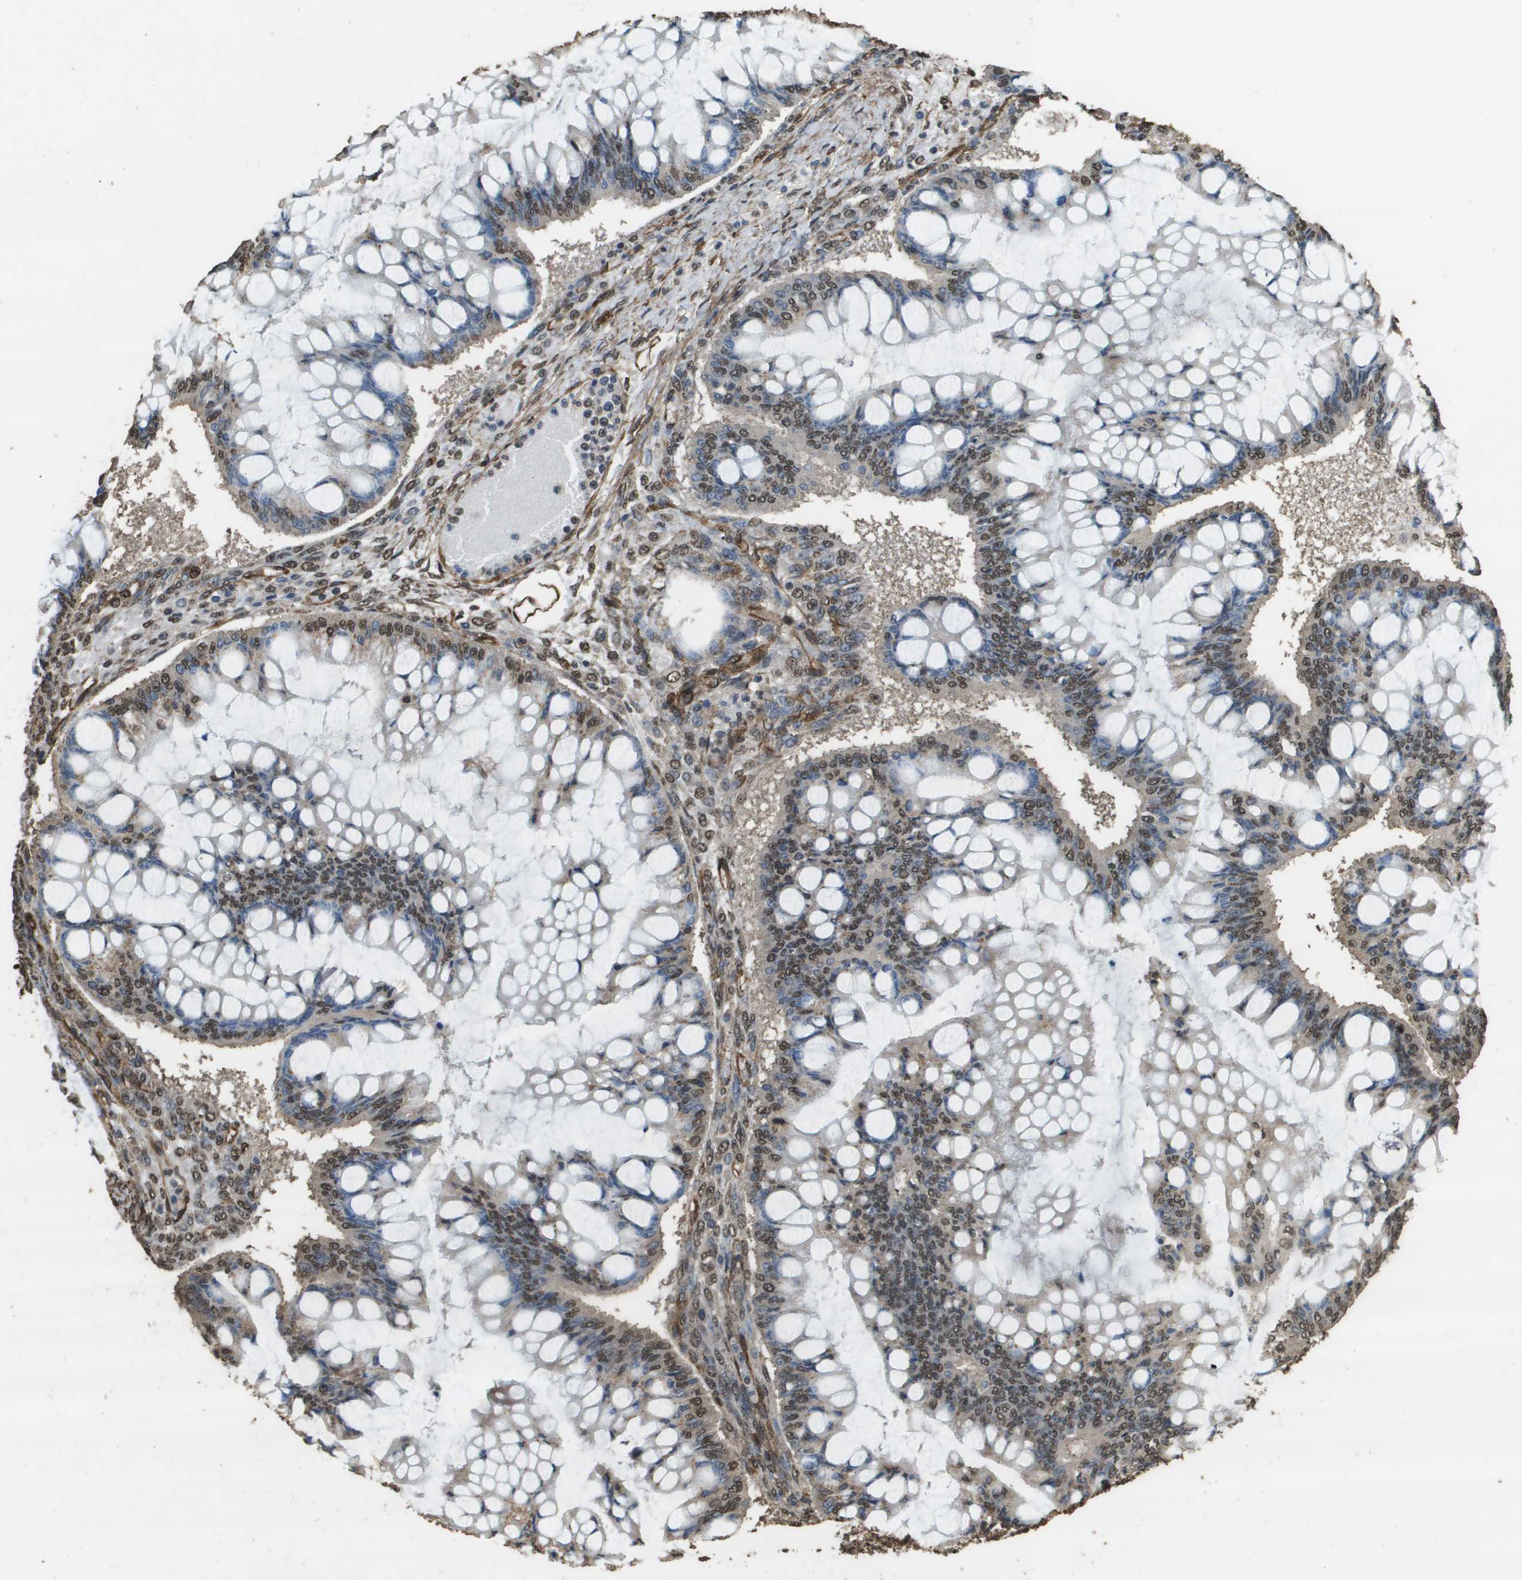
{"staining": {"intensity": "moderate", "quantity": "25%-75%", "location": "nuclear"}, "tissue": "ovarian cancer", "cell_type": "Tumor cells", "image_type": "cancer", "snomed": [{"axis": "morphology", "description": "Cystadenocarcinoma, mucinous, NOS"}, {"axis": "topography", "description": "Ovary"}], "caption": "Human ovarian cancer stained with a brown dye demonstrates moderate nuclear positive expression in approximately 25%-75% of tumor cells.", "gene": "AAMP", "patient": {"sex": "female", "age": 73}}